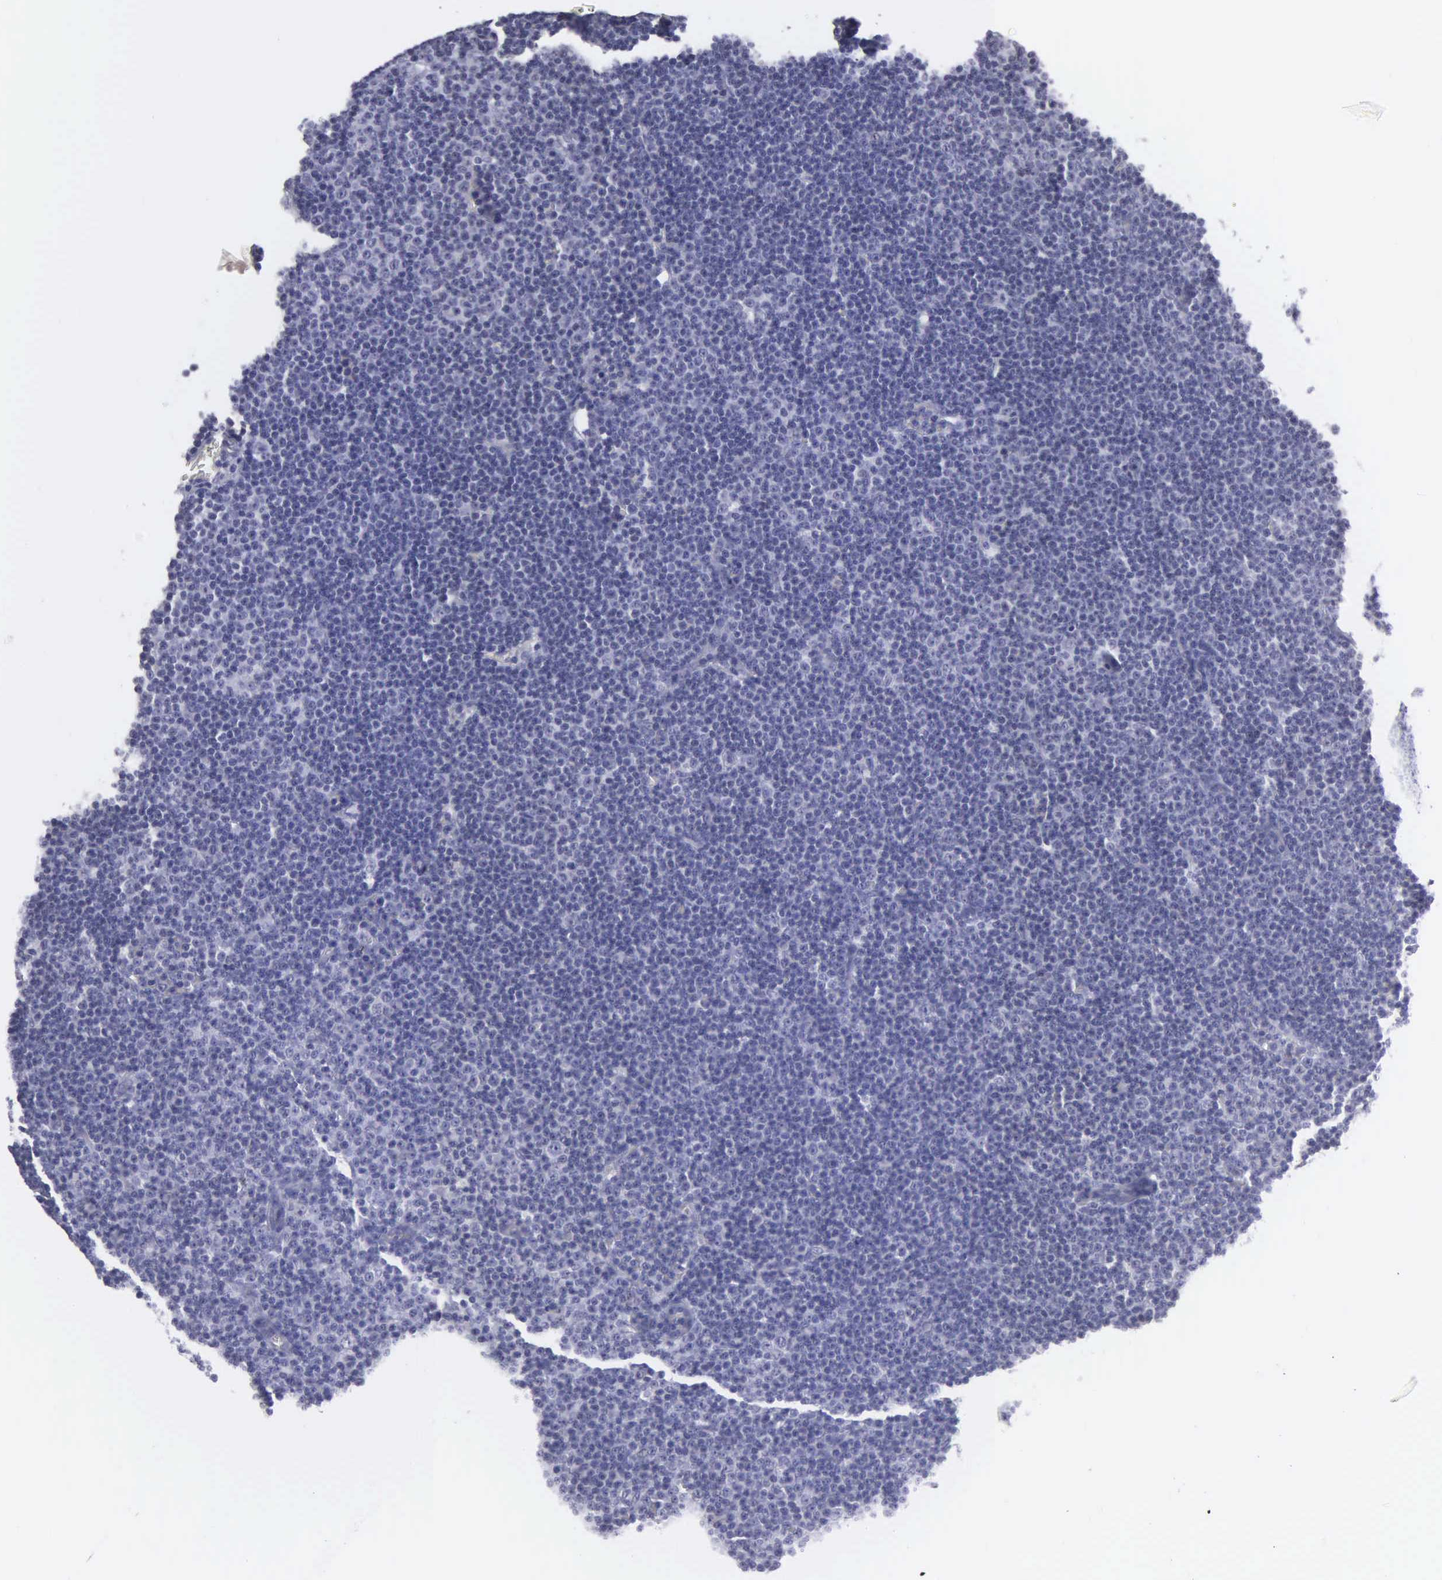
{"staining": {"intensity": "negative", "quantity": "none", "location": "none"}, "tissue": "lymphoma", "cell_type": "Tumor cells", "image_type": "cancer", "snomed": [{"axis": "morphology", "description": "Malignant lymphoma, non-Hodgkin's type, Low grade"}, {"axis": "topography", "description": "Lymph node"}], "caption": "The micrograph displays no staining of tumor cells in low-grade malignant lymphoma, non-Hodgkin's type.", "gene": "BRD1", "patient": {"sex": "male", "age": 57}}